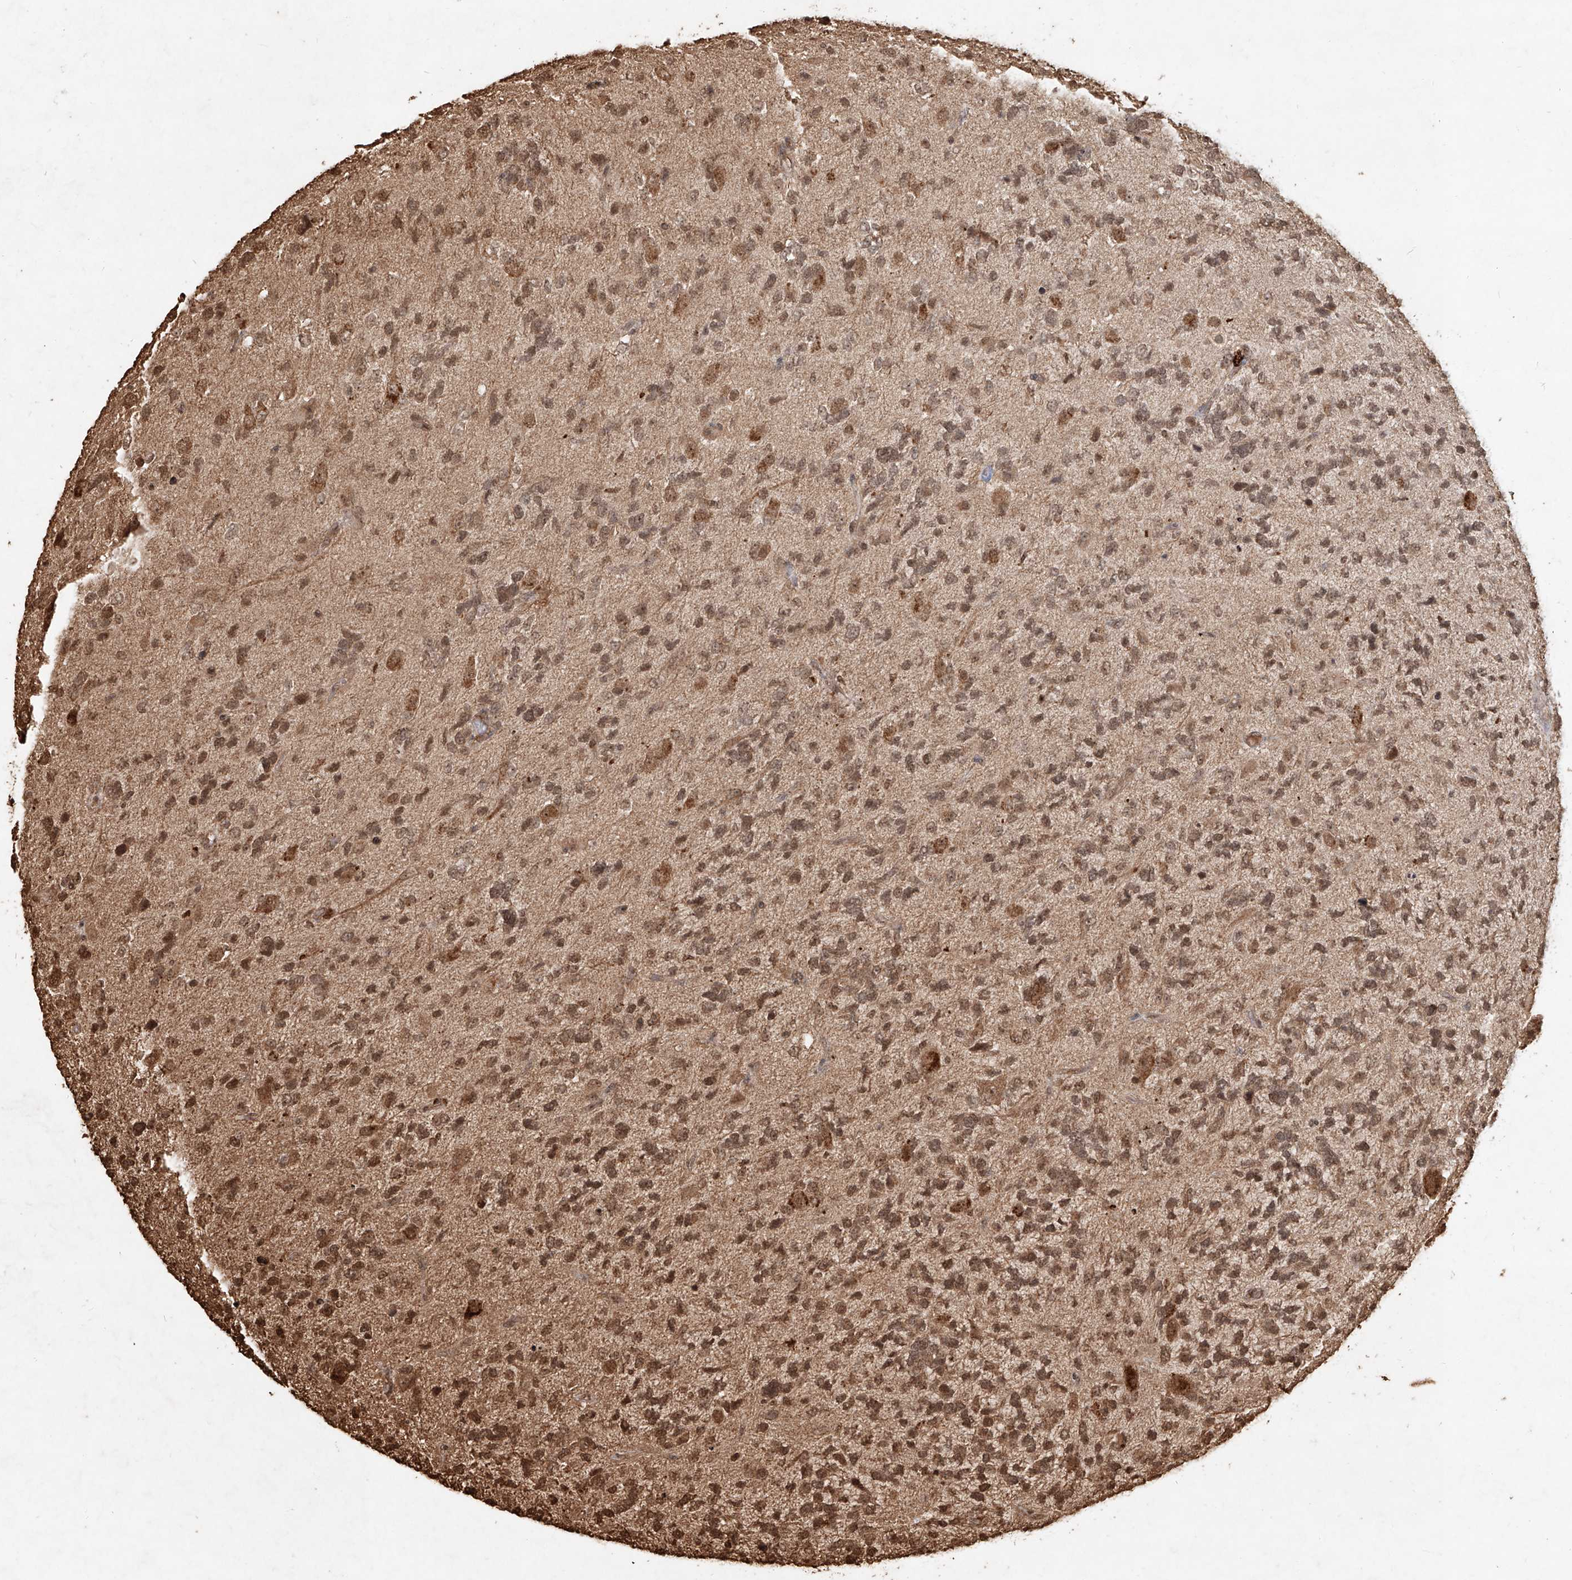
{"staining": {"intensity": "moderate", "quantity": ">75%", "location": "cytoplasmic/membranous,nuclear"}, "tissue": "glioma", "cell_type": "Tumor cells", "image_type": "cancer", "snomed": [{"axis": "morphology", "description": "Glioma, malignant, High grade"}, {"axis": "topography", "description": "Brain"}], "caption": "A brown stain shows moderate cytoplasmic/membranous and nuclear expression of a protein in glioma tumor cells.", "gene": "UBE2K", "patient": {"sex": "female", "age": 58}}